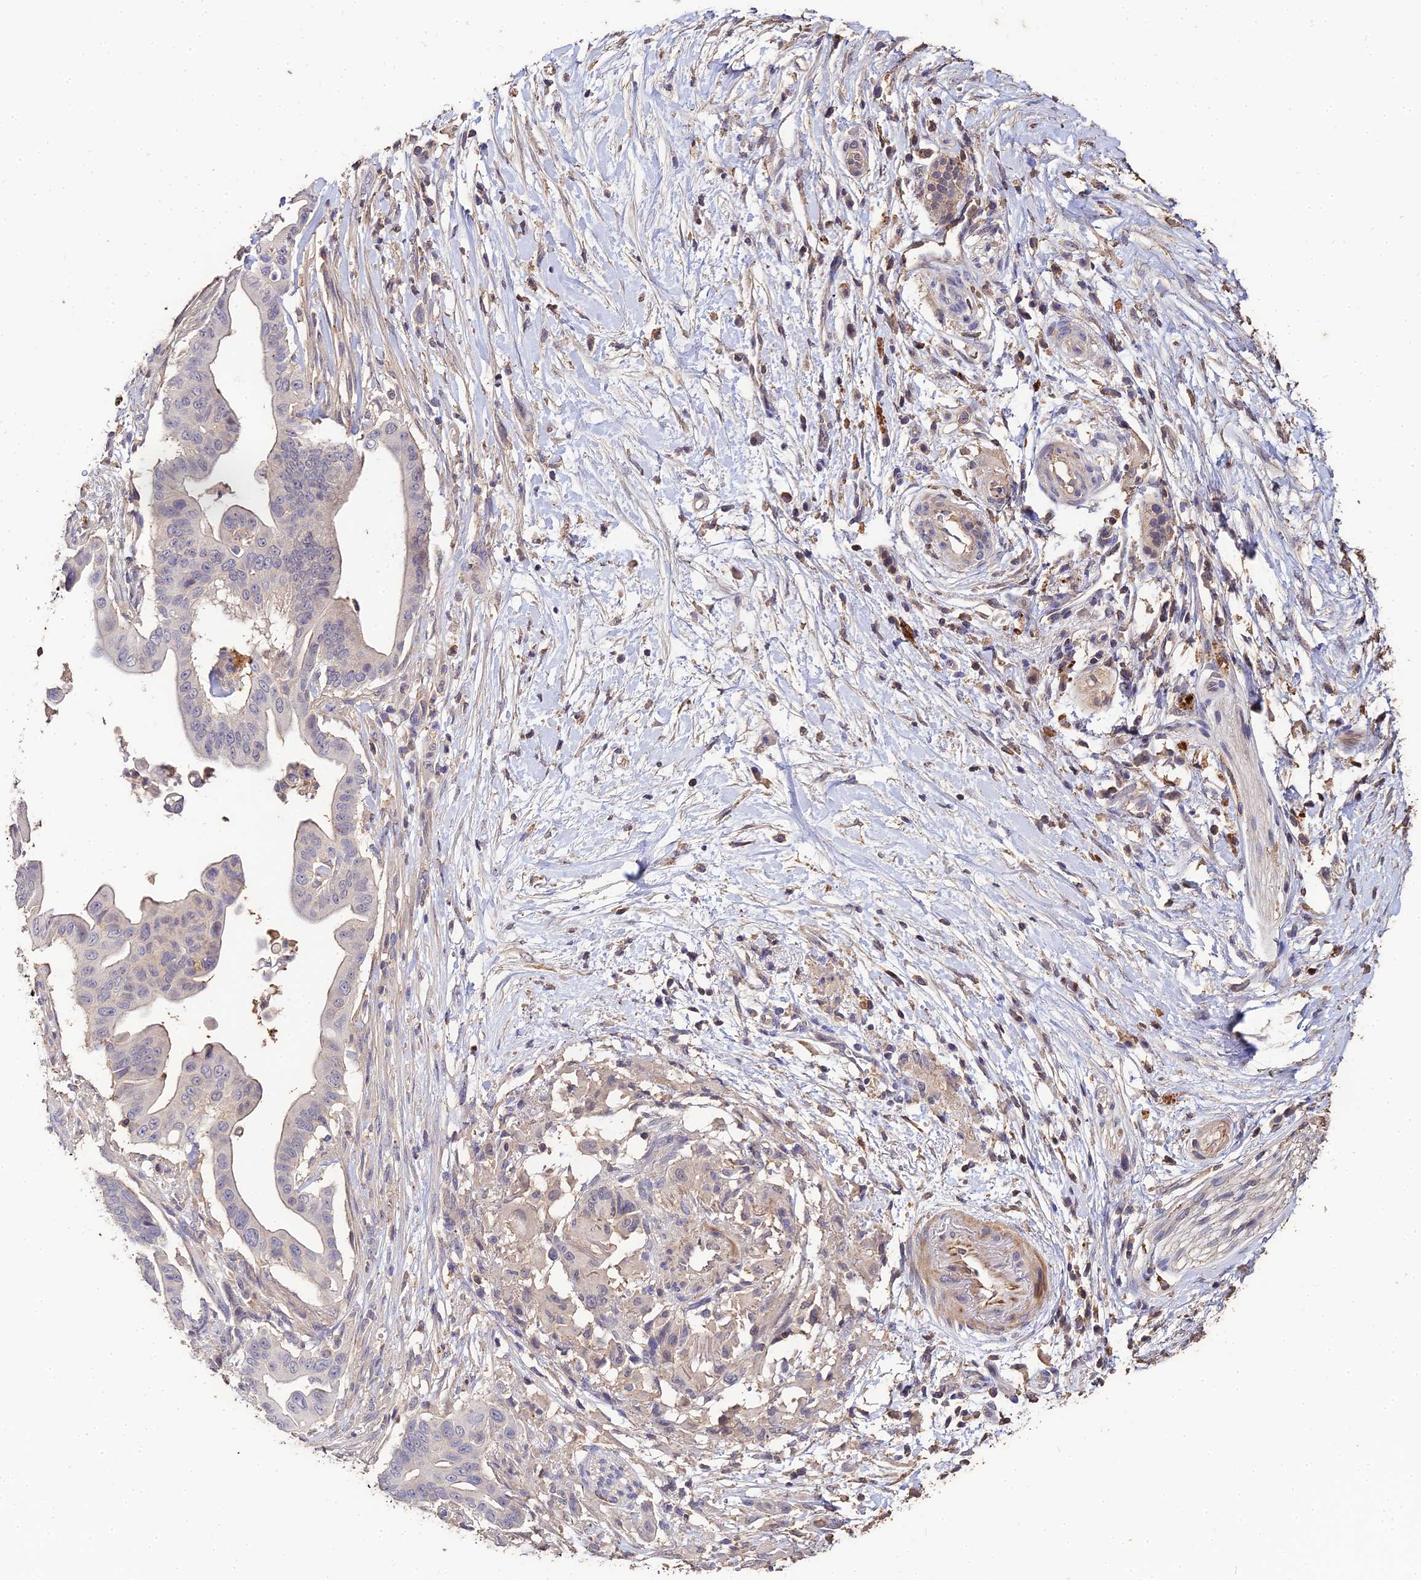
{"staining": {"intensity": "negative", "quantity": "none", "location": "none"}, "tissue": "pancreatic cancer", "cell_type": "Tumor cells", "image_type": "cancer", "snomed": [{"axis": "morphology", "description": "Adenocarcinoma, NOS"}, {"axis": "topography", "description": "Pancreas"}], "caption": "High power microscopy photomicrograph of an immunohistochemistry (IHC) image of pancreatic cancer, revealing no significant staining in tumor cells. (Brightfield microscopy of DAB IHC at high magnification).", "gene": "LSM5", "patient": {"sex": "male", "age": 68}}